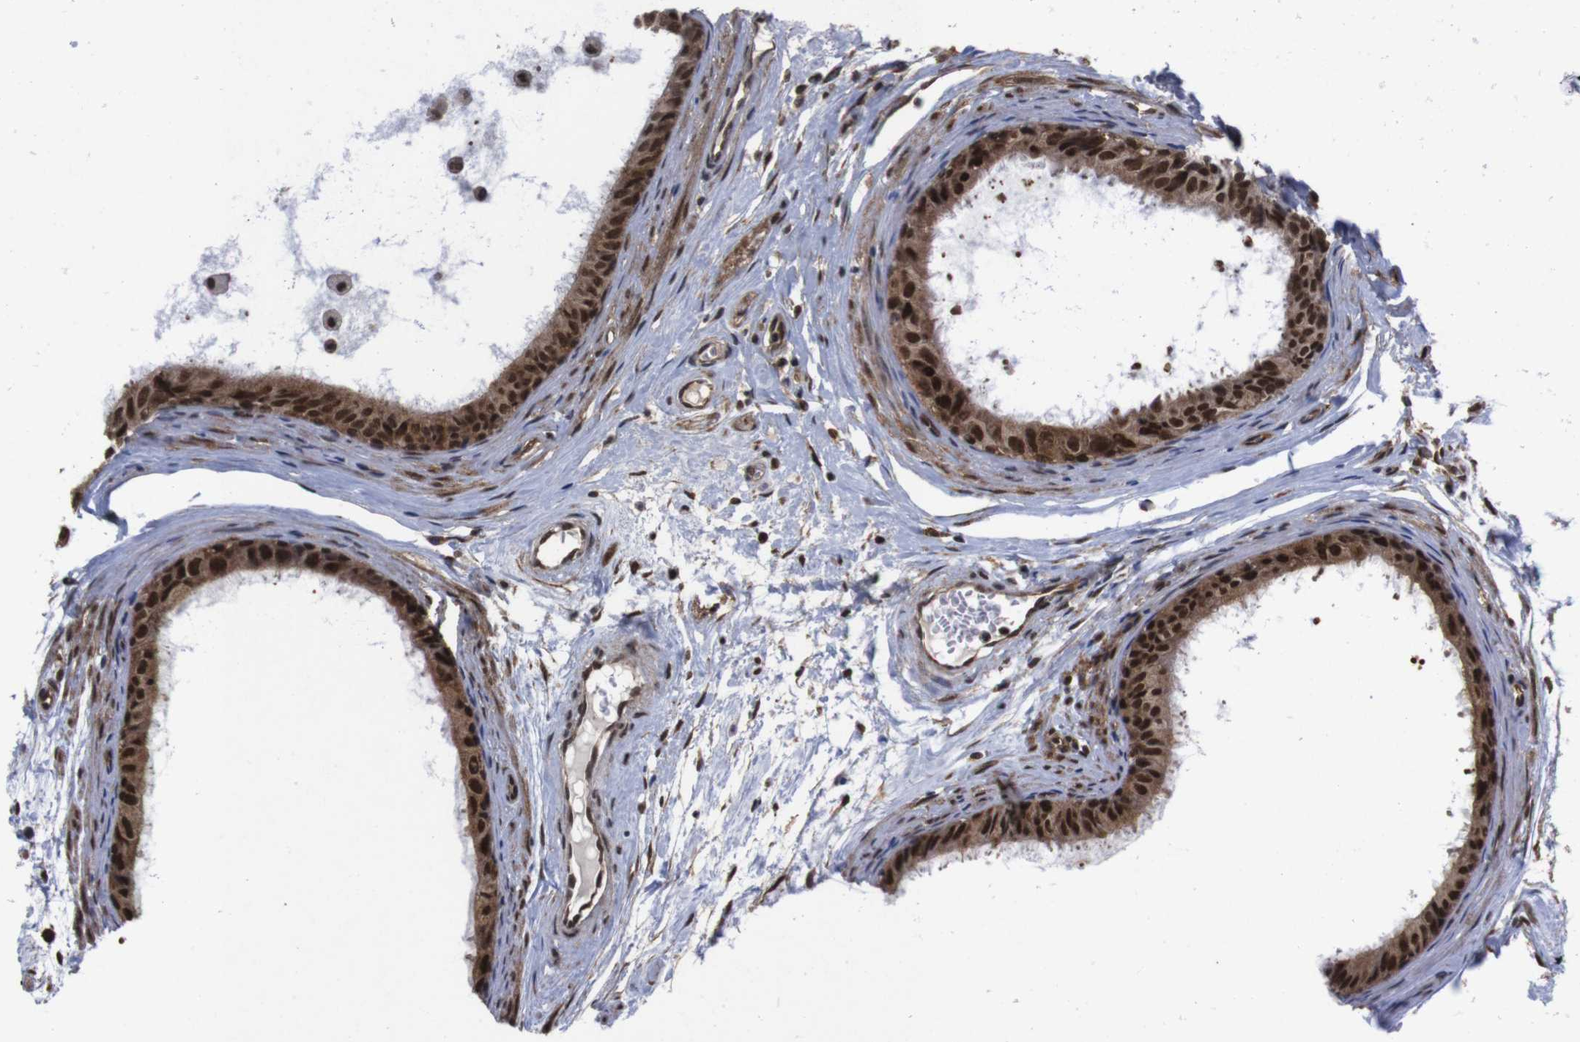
{"staining": {"intensity": "strong", "quantity": ">75%", "location": "cytoplasmic/membranous,nuclear"}, "tissue": "epididymis", "cell_type": "Glandular cells", "image_type": "normal", "snomed": [{"axis": "morphology", "description": "Normal tissue, NOS"}, {"axis": "morphology", "description": "Inflammation, NOS"}, {"axis": "topography", "description": "Epididymis"}], "caption": "Glandular cells demonstrate high levels of strong cytoplasmic/membranous,nuclear positivity in about >75% of cells in benign epididymis.", "gene": "UBQLN2", "patient": {"sex": "male", "age": 85}}